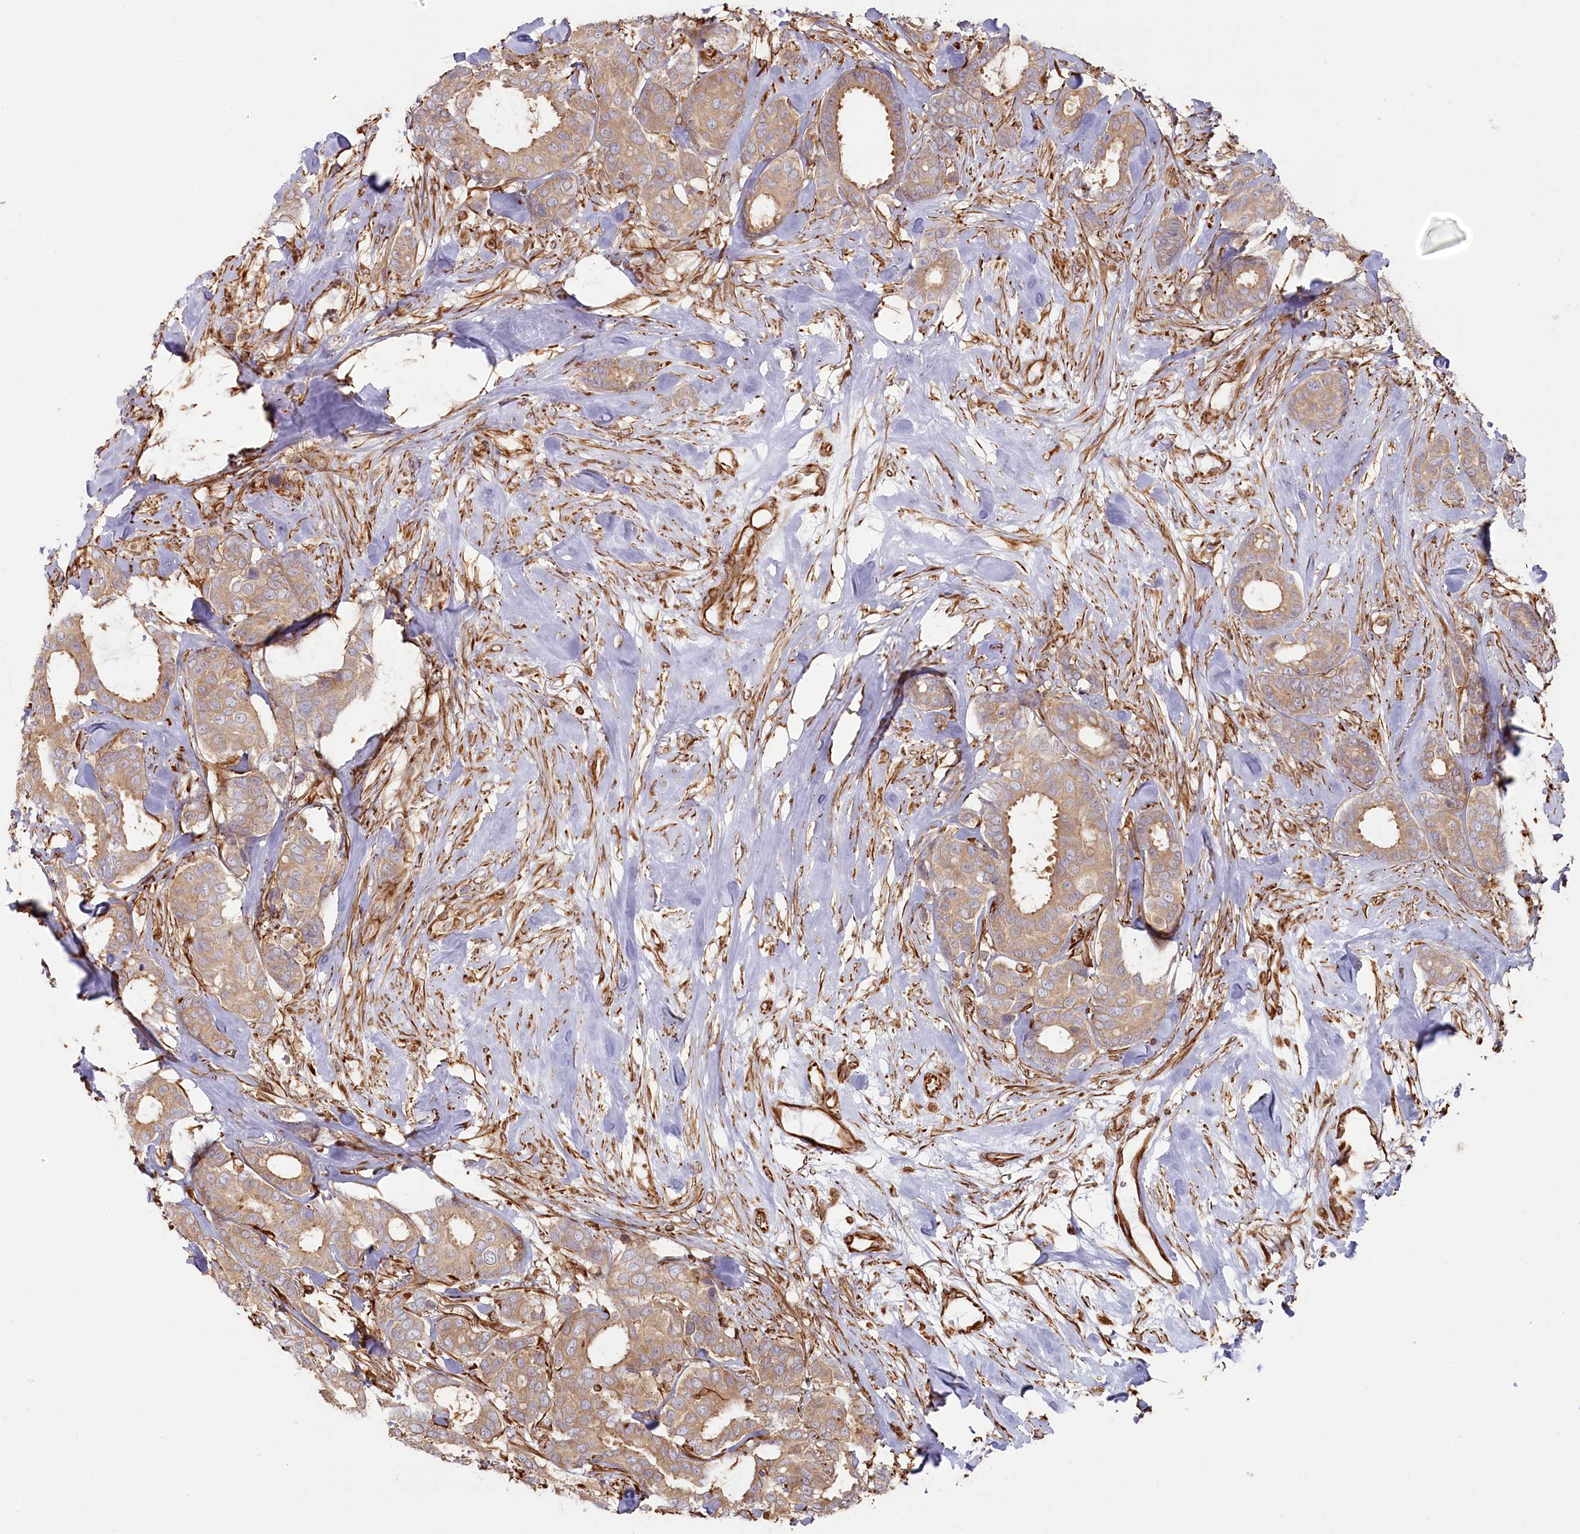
{"staining": {"intensity": "moderate", "quantity": ">75%", "location": "cytoplasmic/membranous"}, "tissue": "breast cancer", "cell_type": "Tumor cells", "image_type": "cancer", "snomed": [{"axis": "morphology", "description": "Duct carcinoma"}, {"axis": "topography", "description": "Breast"}], "caption": "This histopathology image displays IHC staining of breast intraductal carcinoma, with medium moderate cytoplasmic/membranous expression in about >75% of tumor cells.", "gene": "TTC1", "patient": {"sex": "female", "age": 87}}